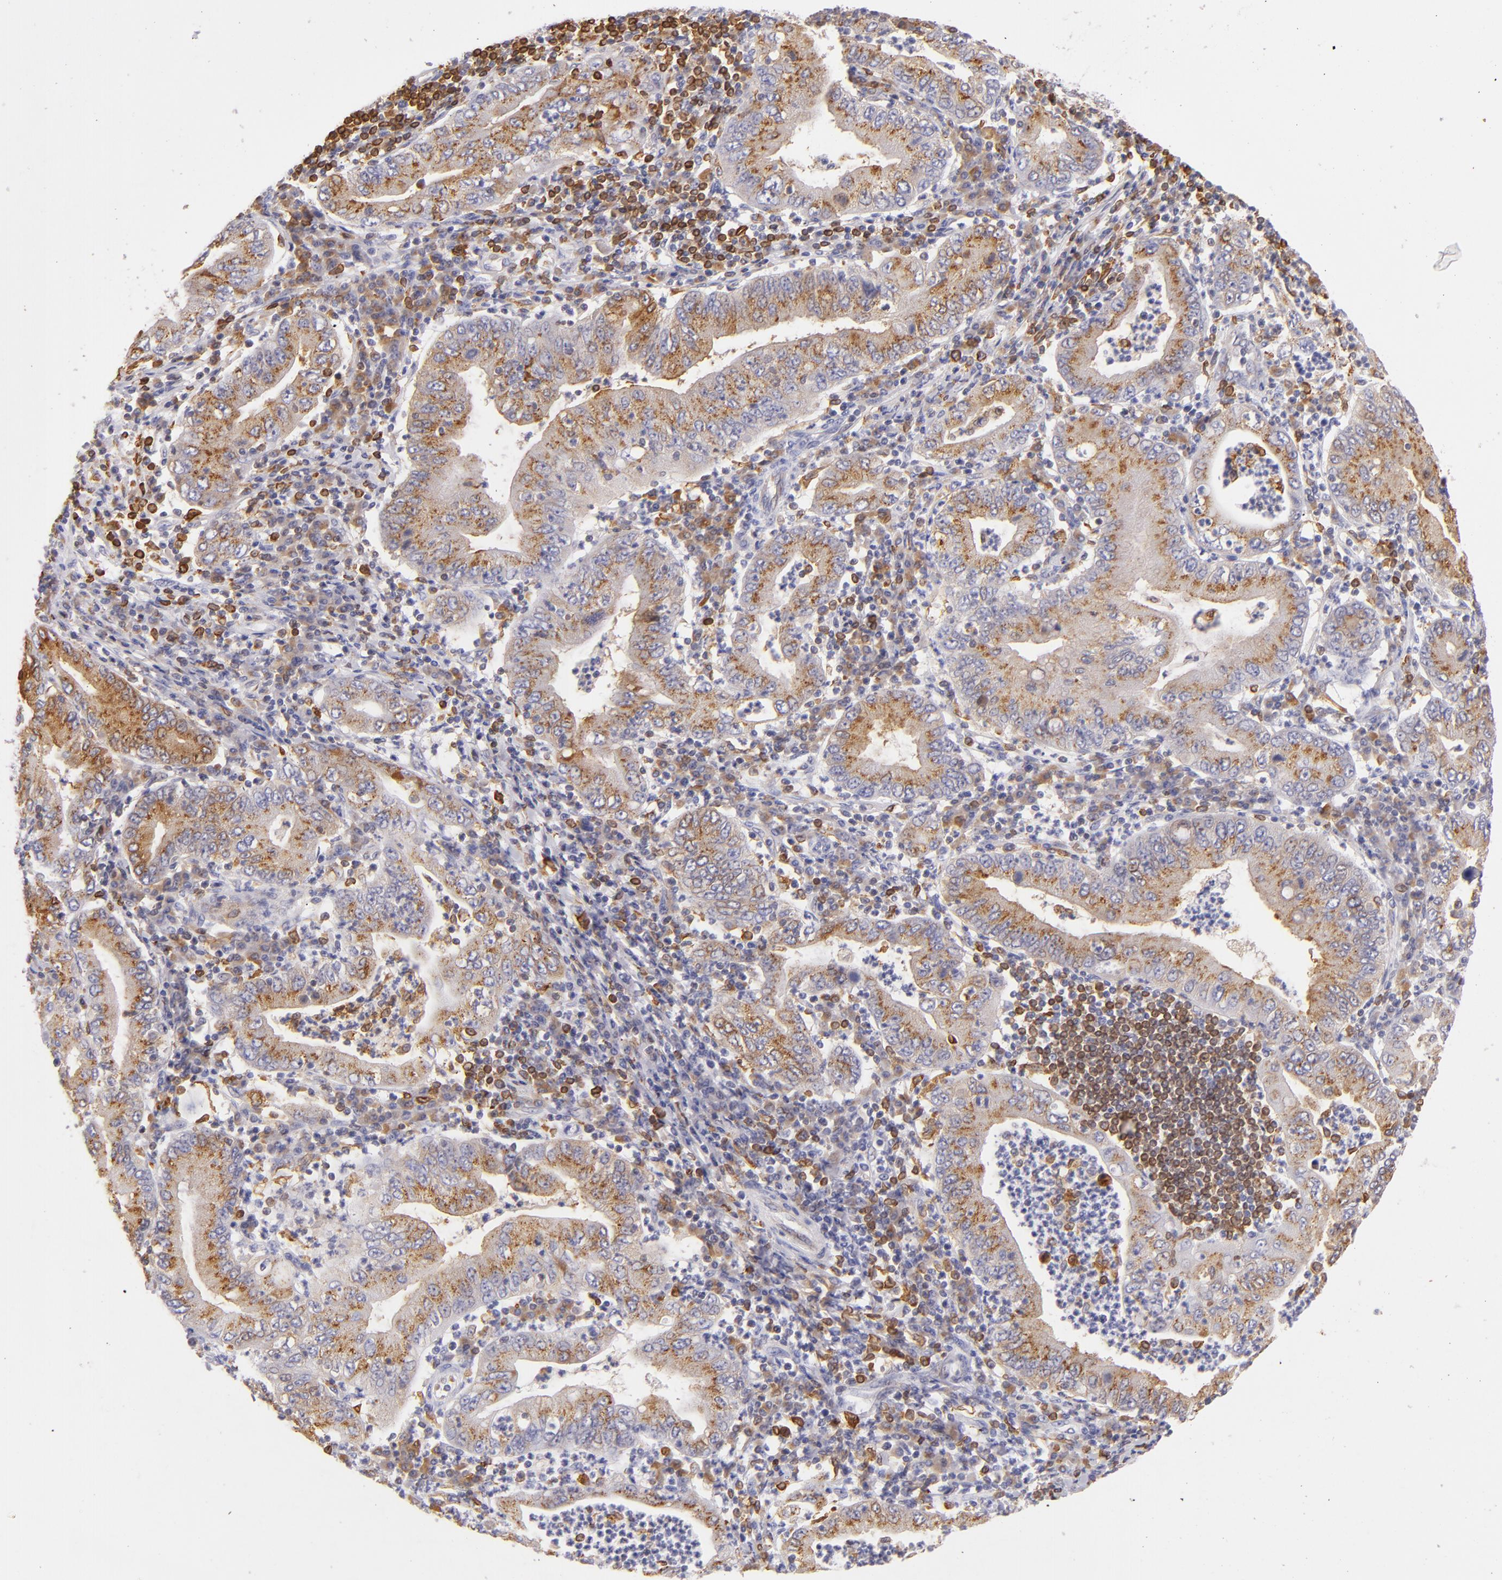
{"staining": {"intensity": "moderate", "quantity": "25%-75%", "location": "cytoplasmic/membranous"}, "tissue": "stomach cancer", "cell_type": "Tumor cells", "image_type": "cancer", "snomed": [{"axis": "morphology", "description": "Normal tissue, NOS"}, {"axis": "morphology", "description": "Adenocarcinoma, NOS"}, {"axis": "topography", "description": "Esophagus"}, {"axis": "topography", "description": "Stomach, upper"}, {"axis": "topography", "description": "Peripheral nerve tissue"}], "caption": "Human stomach cancer stained for a protein (brown) displays moderate cytoplasmic/membranous positive expression in about 25%-75% of tumor cells.", "gene": "CD74", "patient": {"sex": "male", "age": 62}}